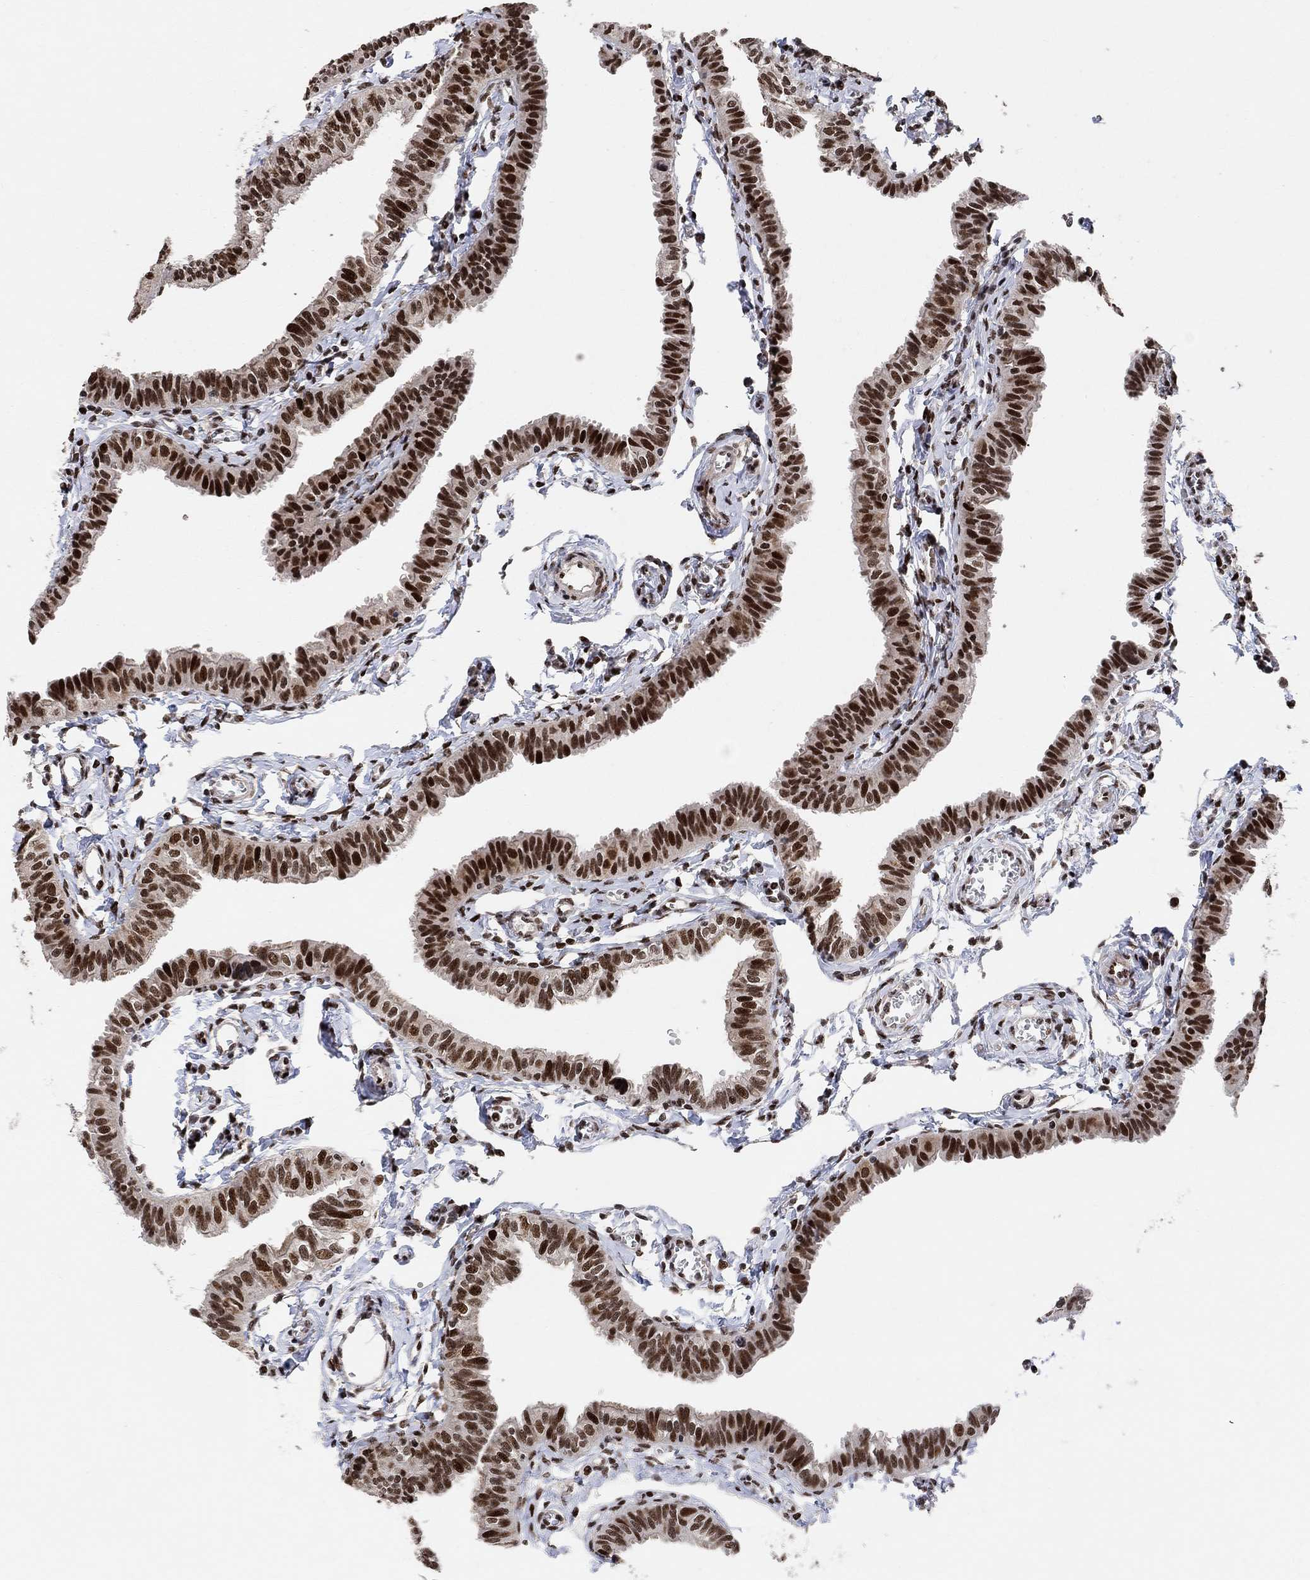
{"staining": {"intensity": "strong", "quantity": ">75%", "location": "nuclear"}, "tissue": "fallopian tube", "cell_type": "Glandular cells", "image_type": "normal", "snomed": [{"axis": "morphology", "description": "Normal tissue, NOS"}, {"axis": "topography", "description": "Fallopian tube"}], "caption": "Fallopian tube stained with IHC shows strong nuclear expression in about >75% of glandular cells.", "gene": "E4F1", "patient": {"sex": "female", "age": 54}}